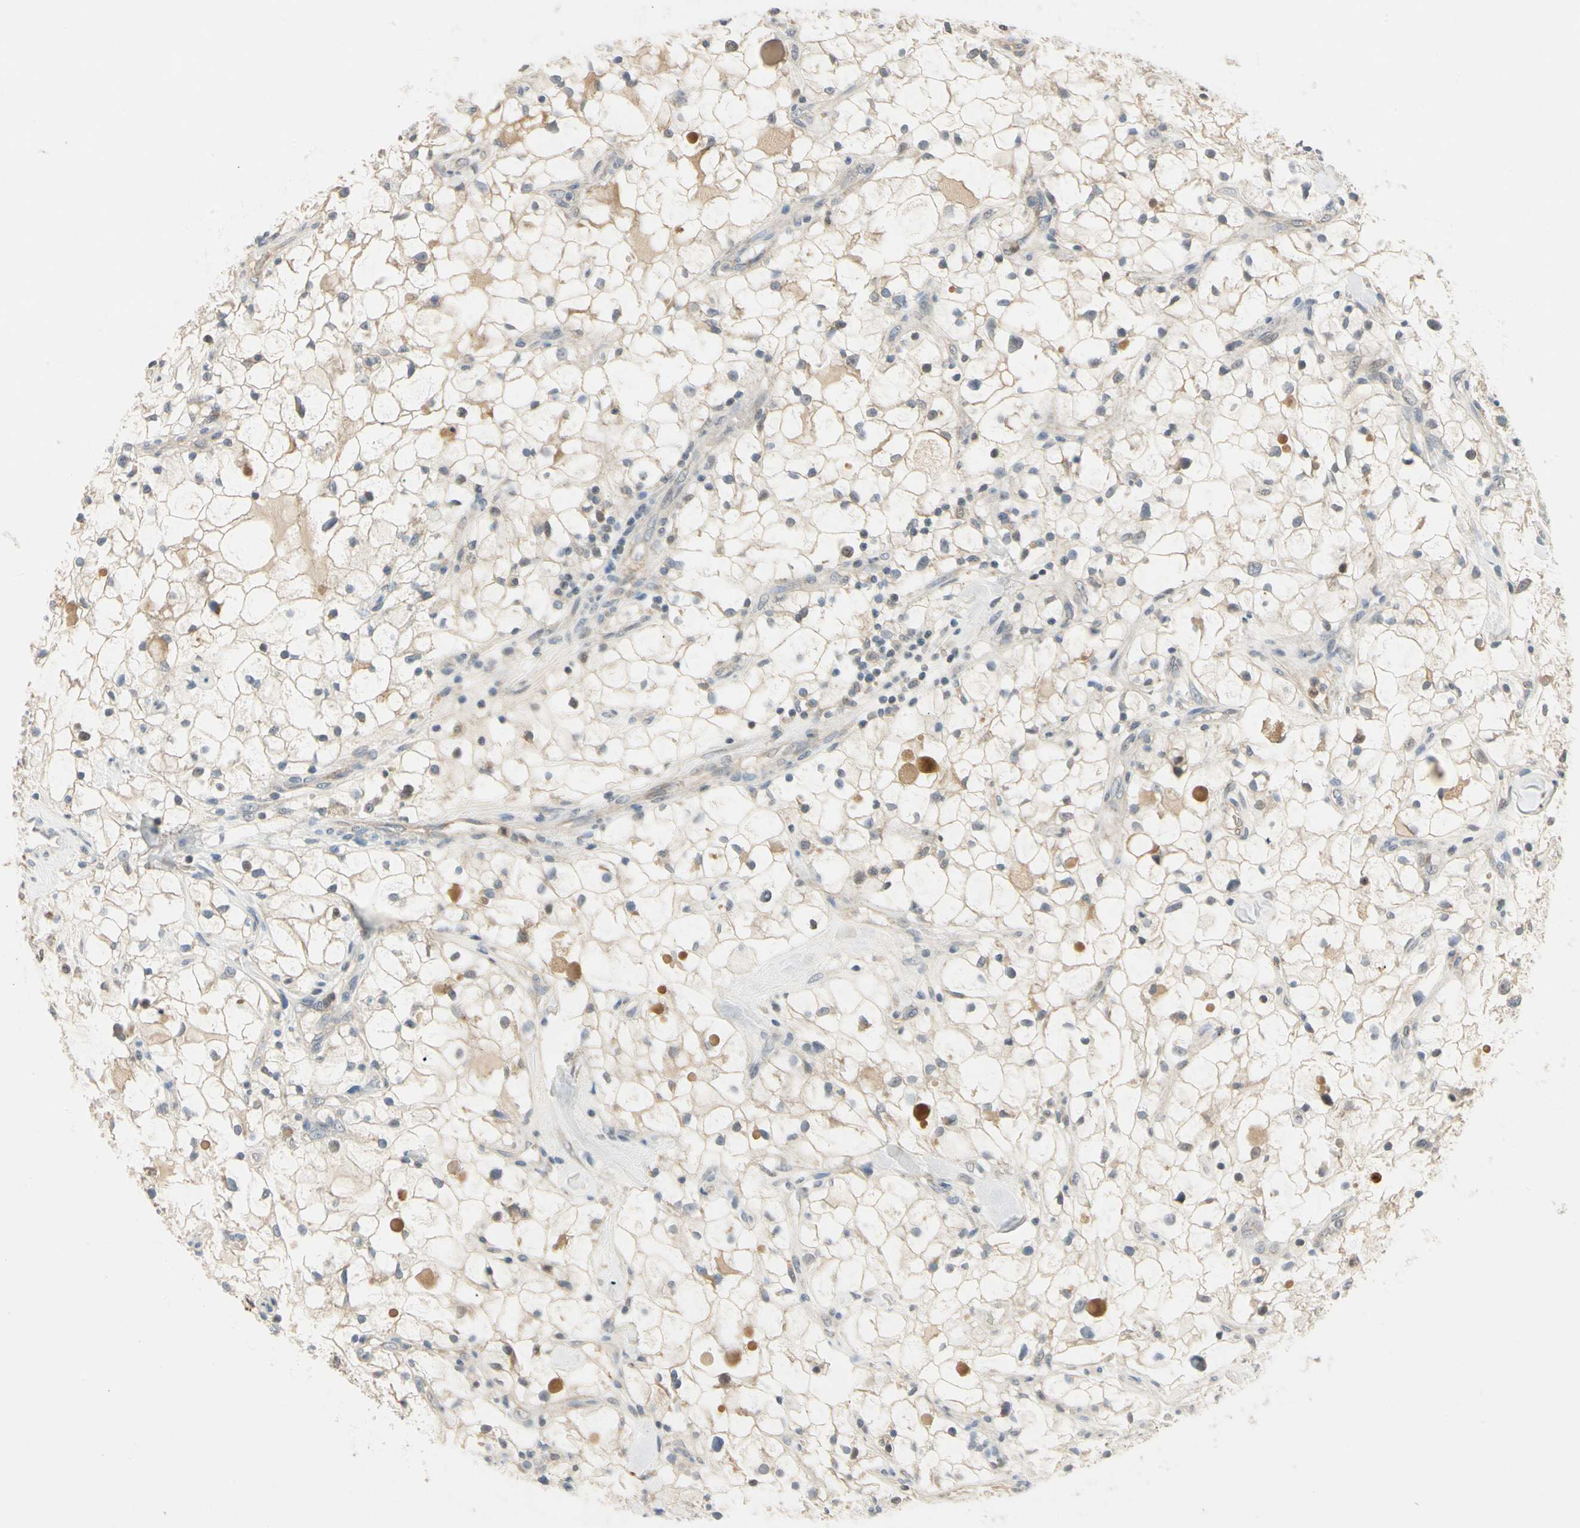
{"staining": {"intensity": "negative", "quantity": "none", "location": "none"}, "tissue": "renal cancer", "cell_type": "Tumor cells", "image_type": "cancer", "snomed": [{"axis": "morphology", "description": "Adenocarcinoma, NOS"}, {"axis": "topography", "description": "Kidney"}], "caption": "This is a image of IHC staining of renal adenocarcinoma, which shows no staining in tumor cells. Nuclei are stained in blue.", "gene": "RIOX2", "patient": {"sex": "female", "age": 60}}